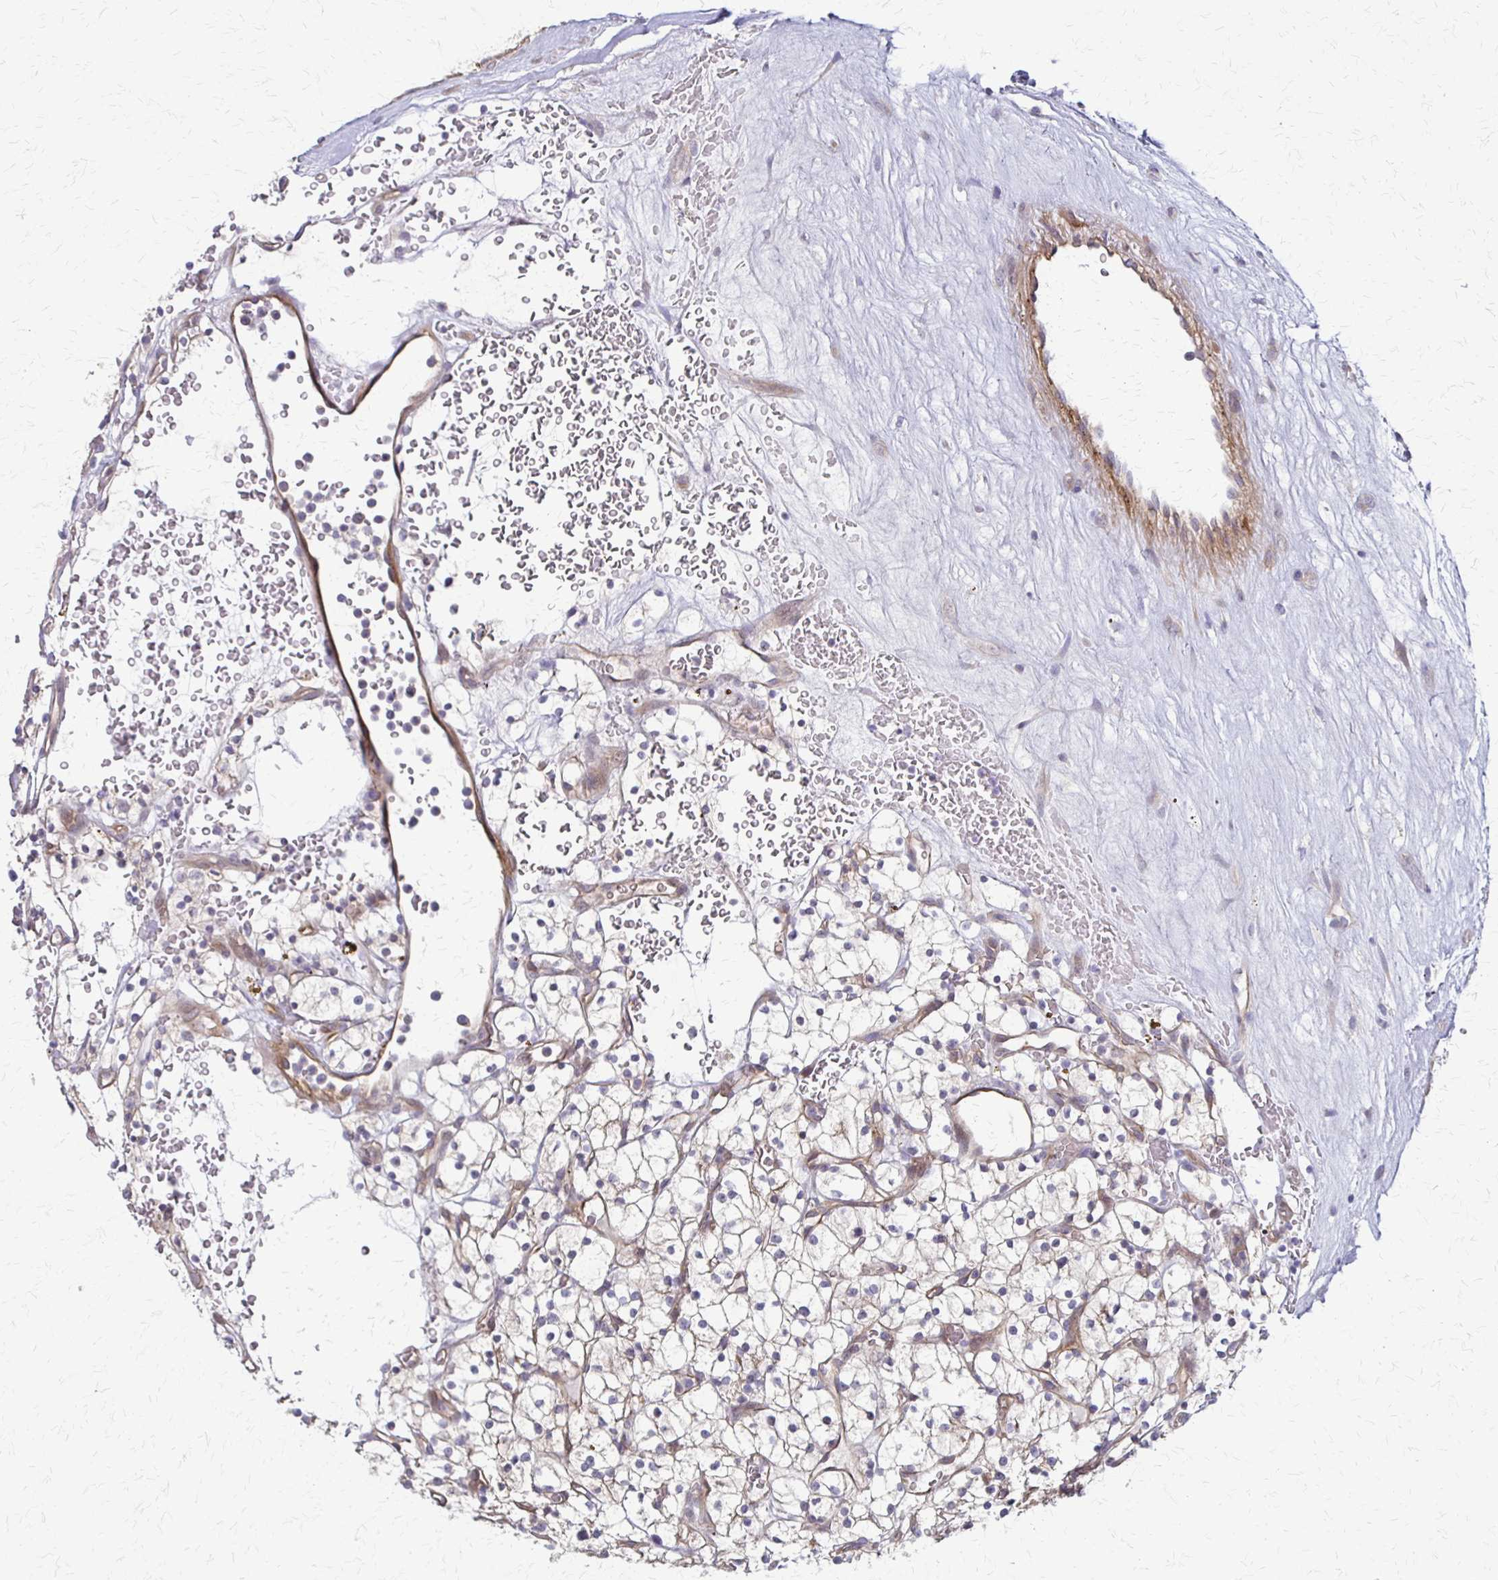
{"staining": {"intensity": "negative", "quantity": "none", "location": "none"}, "tissue": "renal cancer", "cell_type": "Tumor cells", "image_type": "cancer", "snomed": [{"axis": "morphology", "description": "Adenocarcinoma, NOS"}, {"axis": "topography", "description": "Kidney"}], "caption": "Tumor cells show no significant staining in renal cancer.", "gene": "CFL2", "patient": {"sex": "female", "age": 64}}